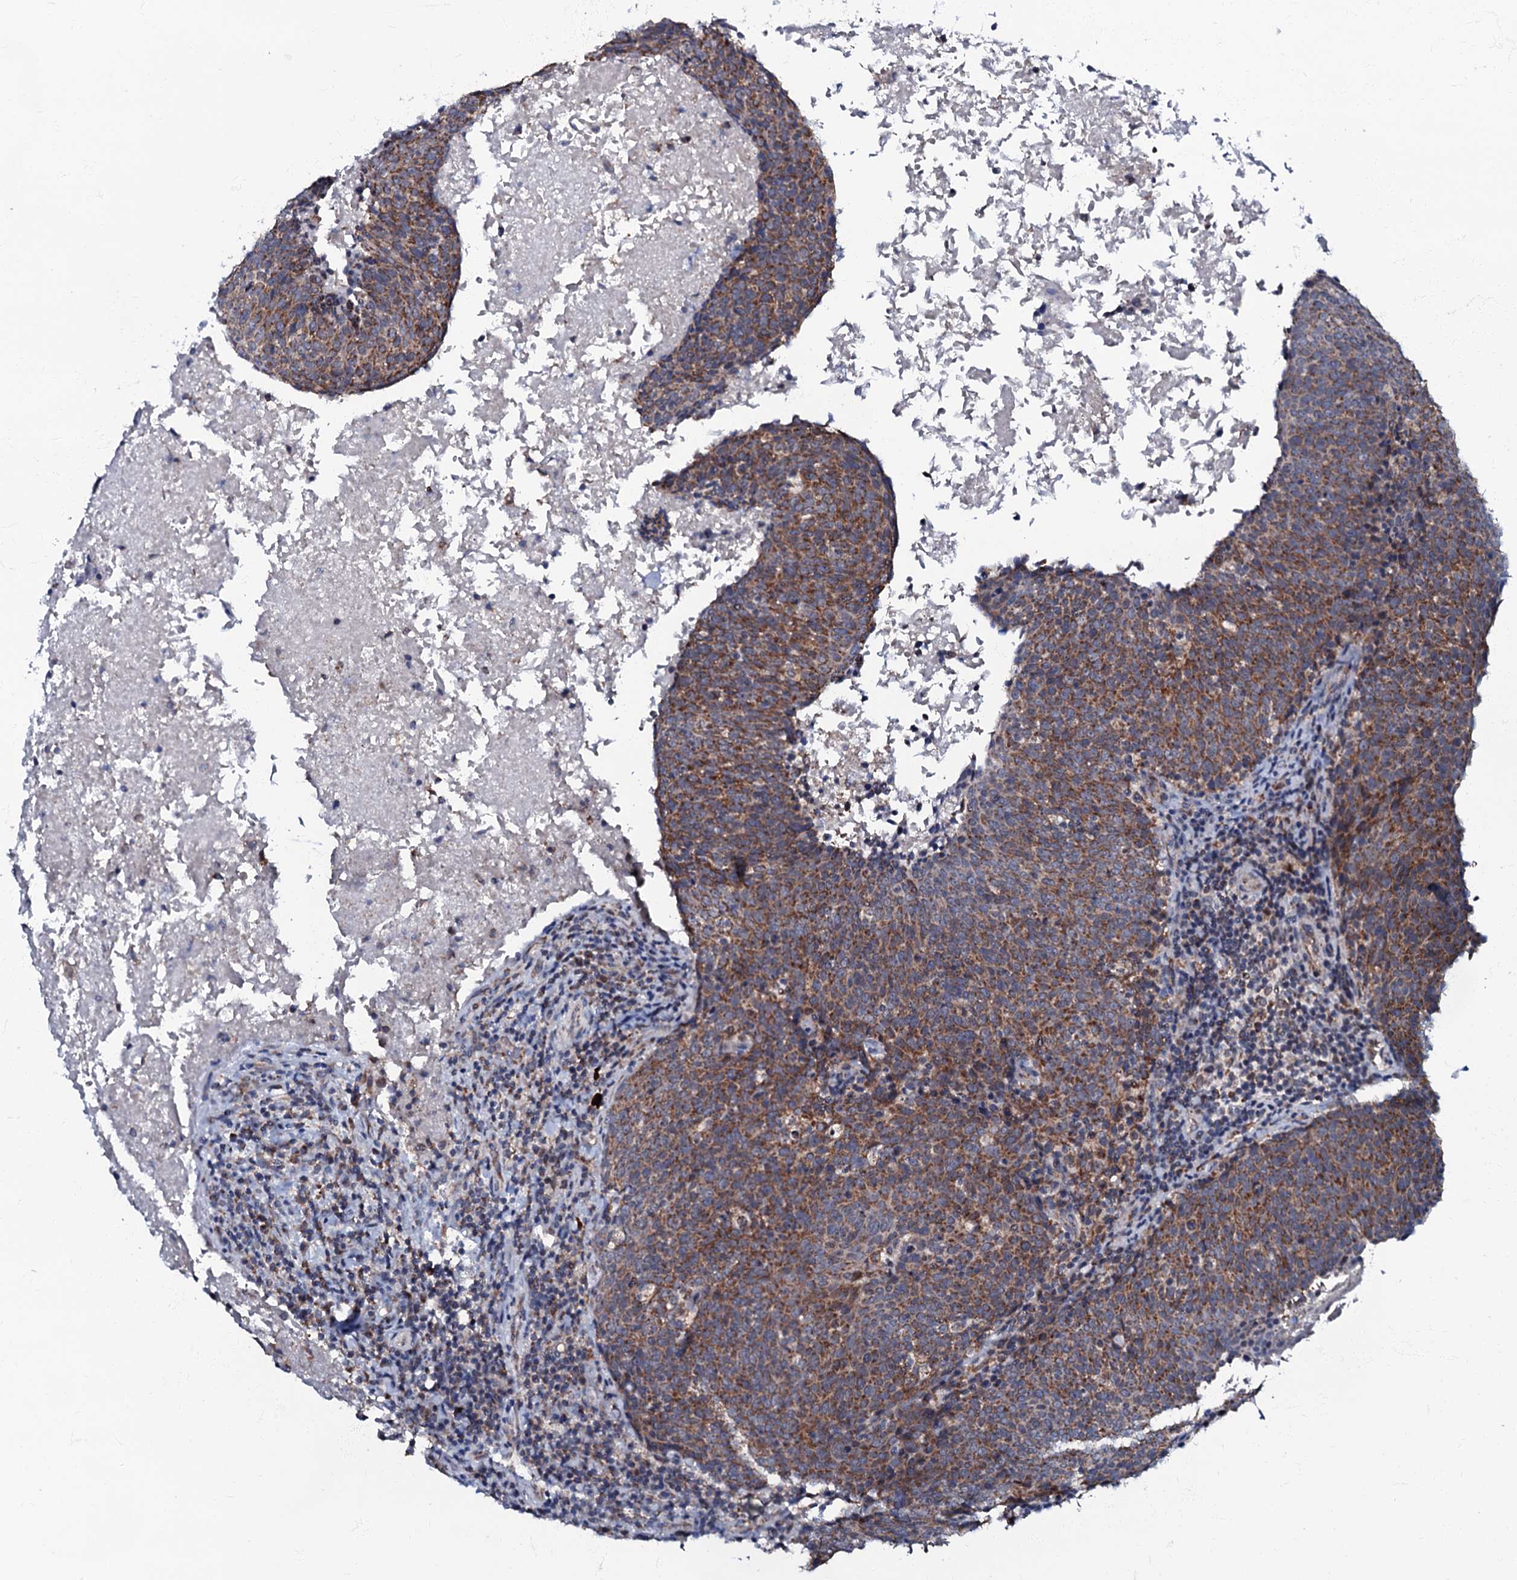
{"staining": {"intensity": "strong", "quantity": ">75%", "location": "cytoplasmic/membranous"}, "tissue": "head and neck cancer", "cell_type": "Tumor cells", "image_type": "cancer", "snomed": [{"axis": "morphology", "description": "Squamous cell carcinoma, NOS"}, {"axis": "morphology", "description": "Squamous cell carcinoma, metastatic, NOS"}, {"axis": "topography", "description": "Lymph node"}, {"axis": "topography", "description": "Head-Neck"}], "caption": "Head and neck squamous cell carcinoma tissue reveals strong cytoplasmic/membranous positivity in about >75% of tumor cells, visualized by immunohistochemistry.", "gene": "MRPL51", "patient": {"sex": "male", "age": 62}}